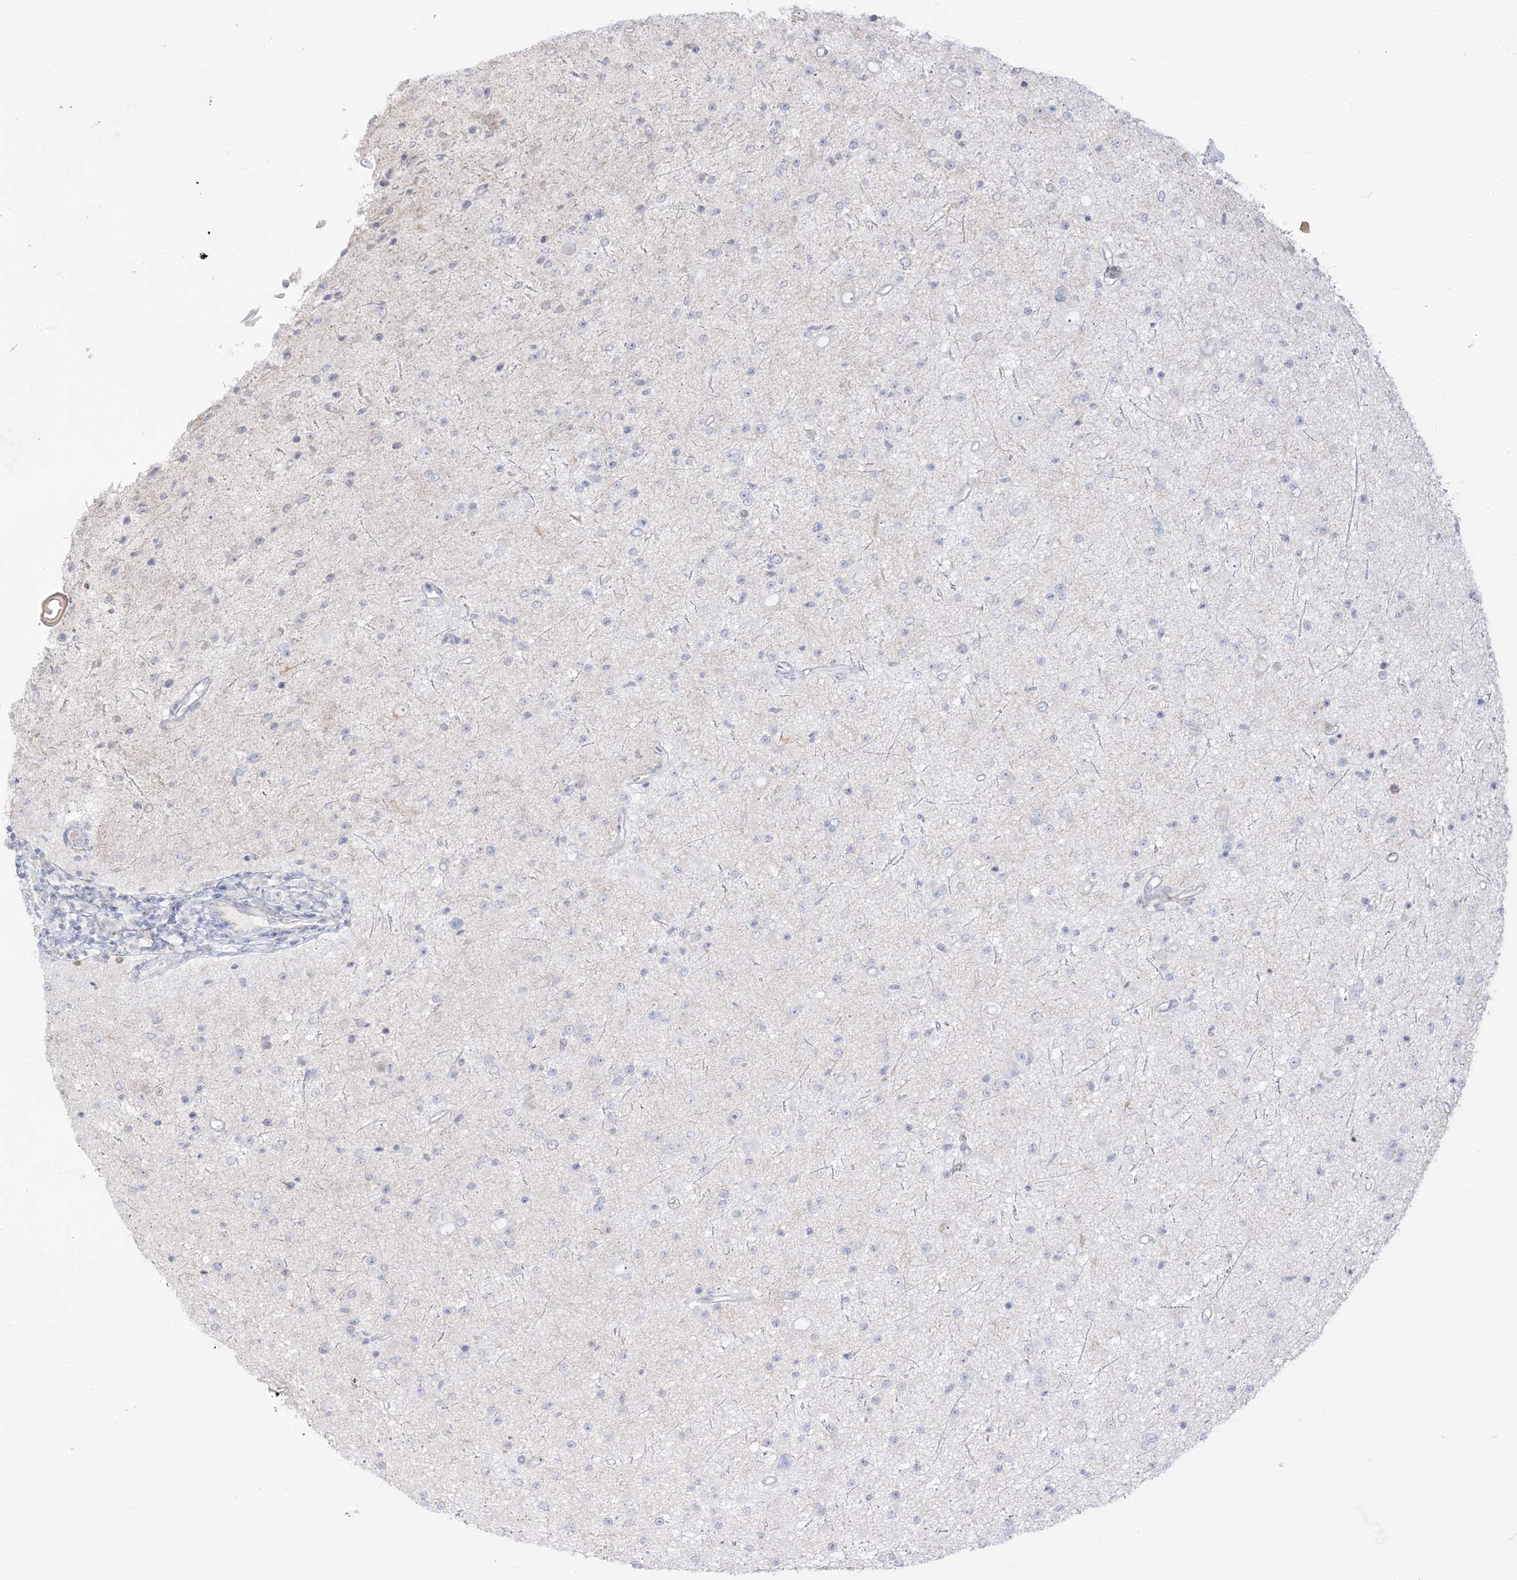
{"staining": {"intensity": "negative", "quantity": "none", "location": "none"}, "tissue": "glioma", "cell_type": "Tumor cells", "image_type": "cancer", "snomed": [{"axis": "morphology", "description": "Glioma, malignant, Low grade"}, {"axis": "topography", "description": "Cerebral cortex"}], "caption": "Human malignant glioma (low-grade) stained for a protein using IHC demonstrates no staining in tumor cells.", "gene": "LOXL3", "patient": {"sex": "female", "age": 39}}